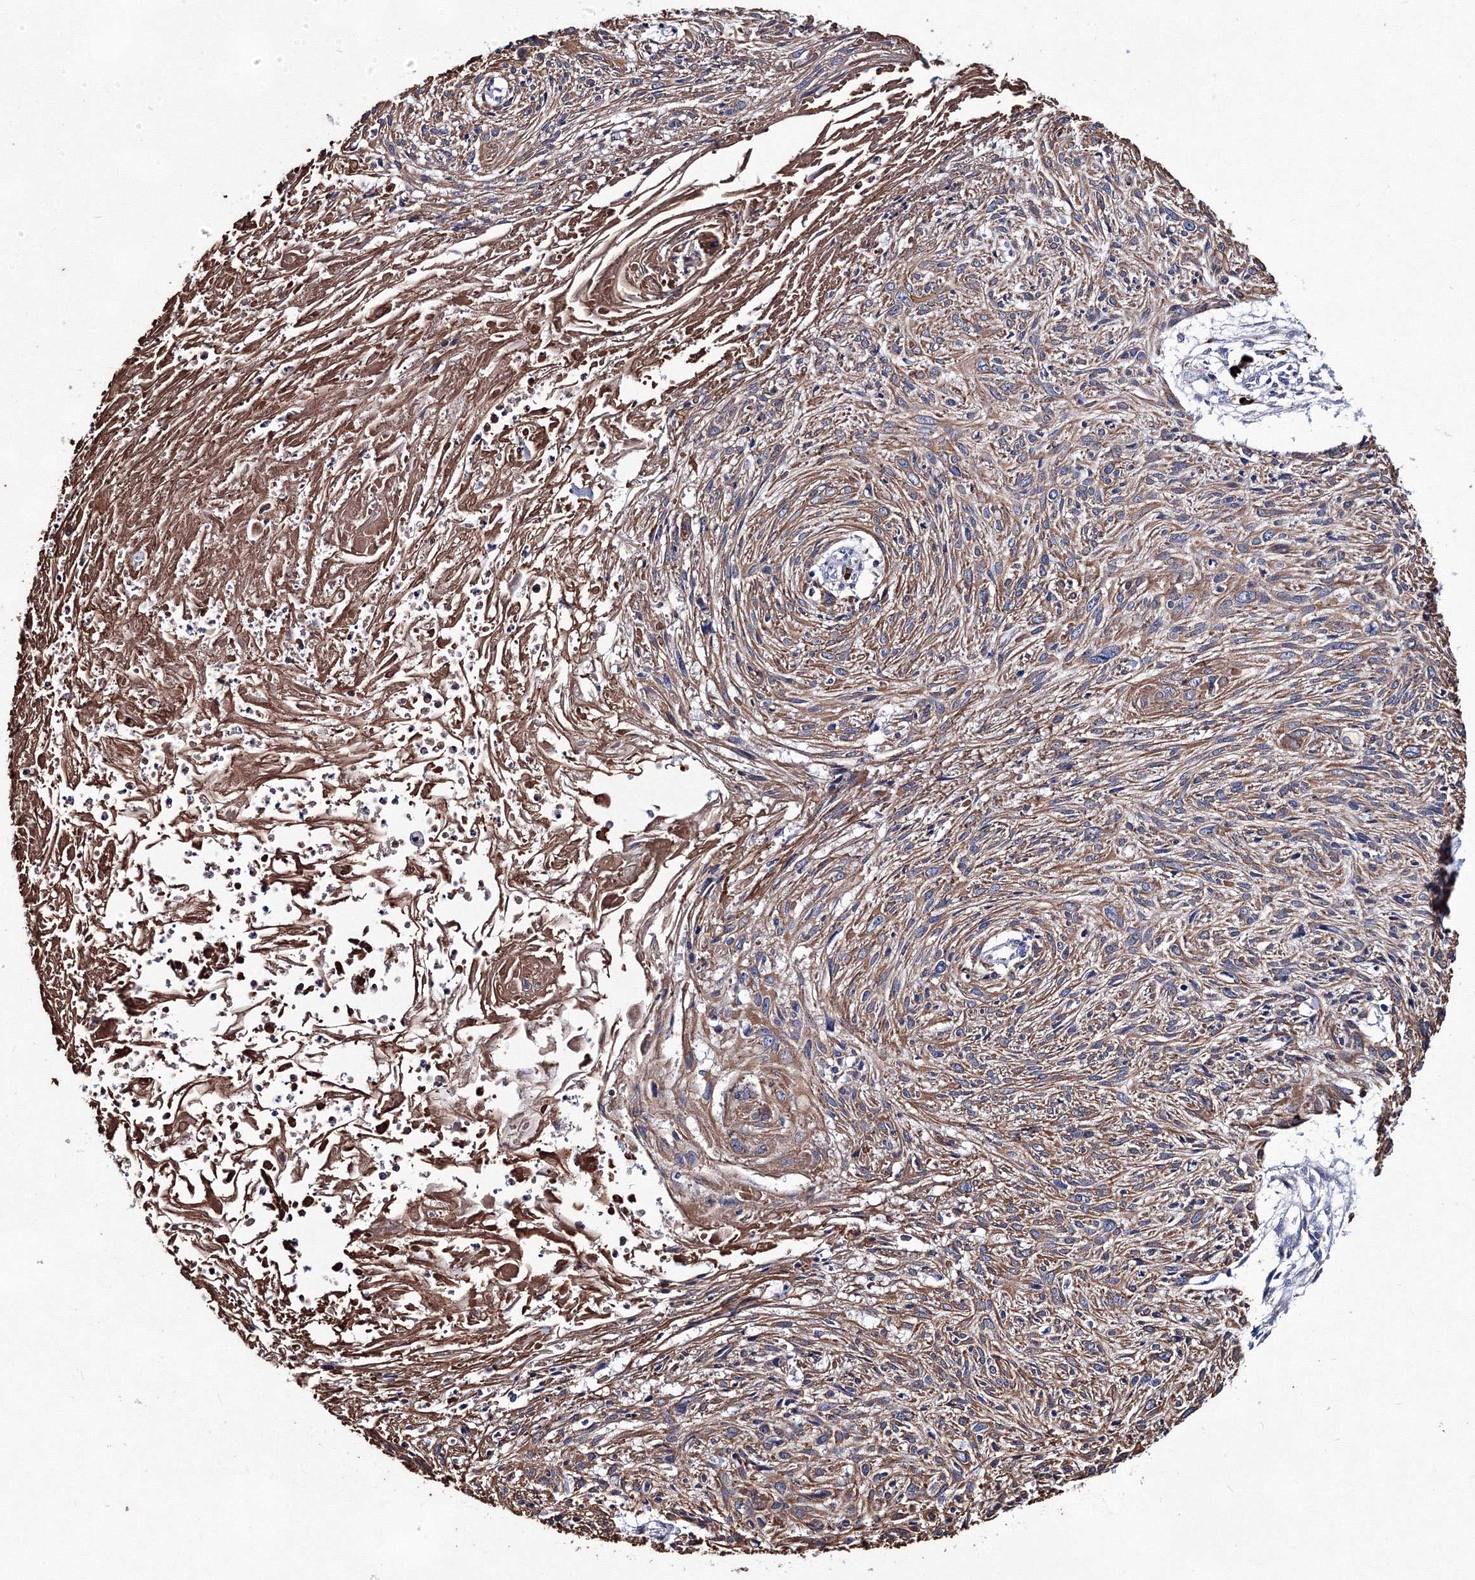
{"staining": {"intensity": "moderate", "quantity": "25%-75%", "location": "cytoplasmic/membranous"}, "tissue": "cervical cancer", "cell_type": "Tumor cells", "image_type": "cancer", "snomed": [{"axis": "morphology", "description": "Squamous cell carcinoma, NOS"}, {"axis": "topography", "description": "Cervix"}], "caption": "Protein expression analysis of human squamous cell carcinoma (cervical) reveals moderate cytoplasmic/membranous expression in about 25%-75% of tumor cells.", "gene": "TRPM2", "patient": {"sex": "female", "age": 51}}